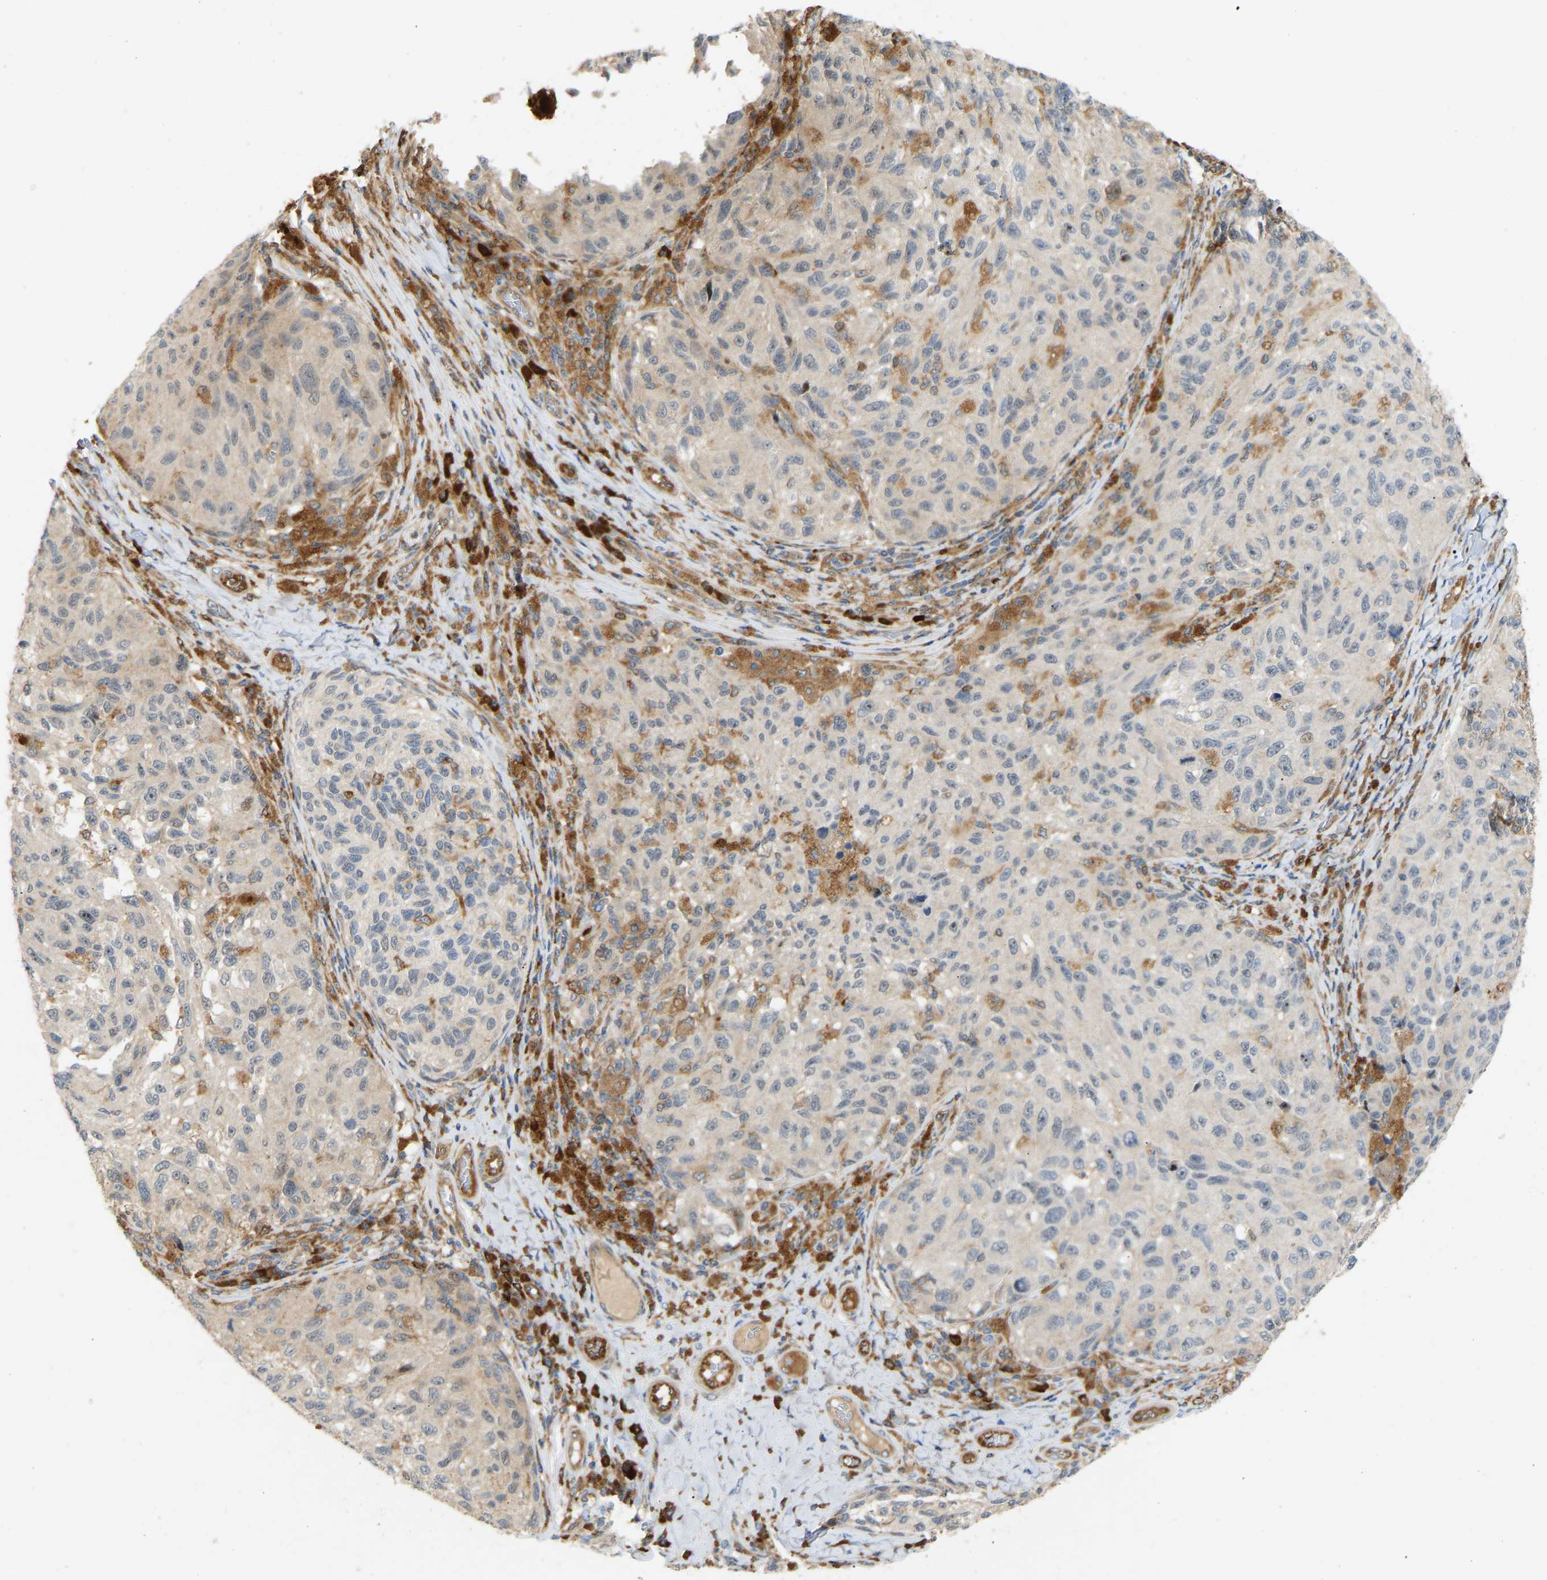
{"staining": {"intensity": "weak", "quantity": "<25%", "location": "cytoplasmic/membranous"}, "tissue": "melanoma", "cell_type": "Tumor cells", "image_type": "cancer", "snomed": [{"axis": "morphology", "description": "Malignant melanoma, NOS"}, {"axis": "topography", "description": "Skin"}], "caption": "Immunohistochemistry histopathology image of neoplastic tissue: malignant melanoma stained with DAB reveals no significant protein staining in tumor cells.", "gene": "PLCG2", "patient": {"sex": "female", "age": 73}}